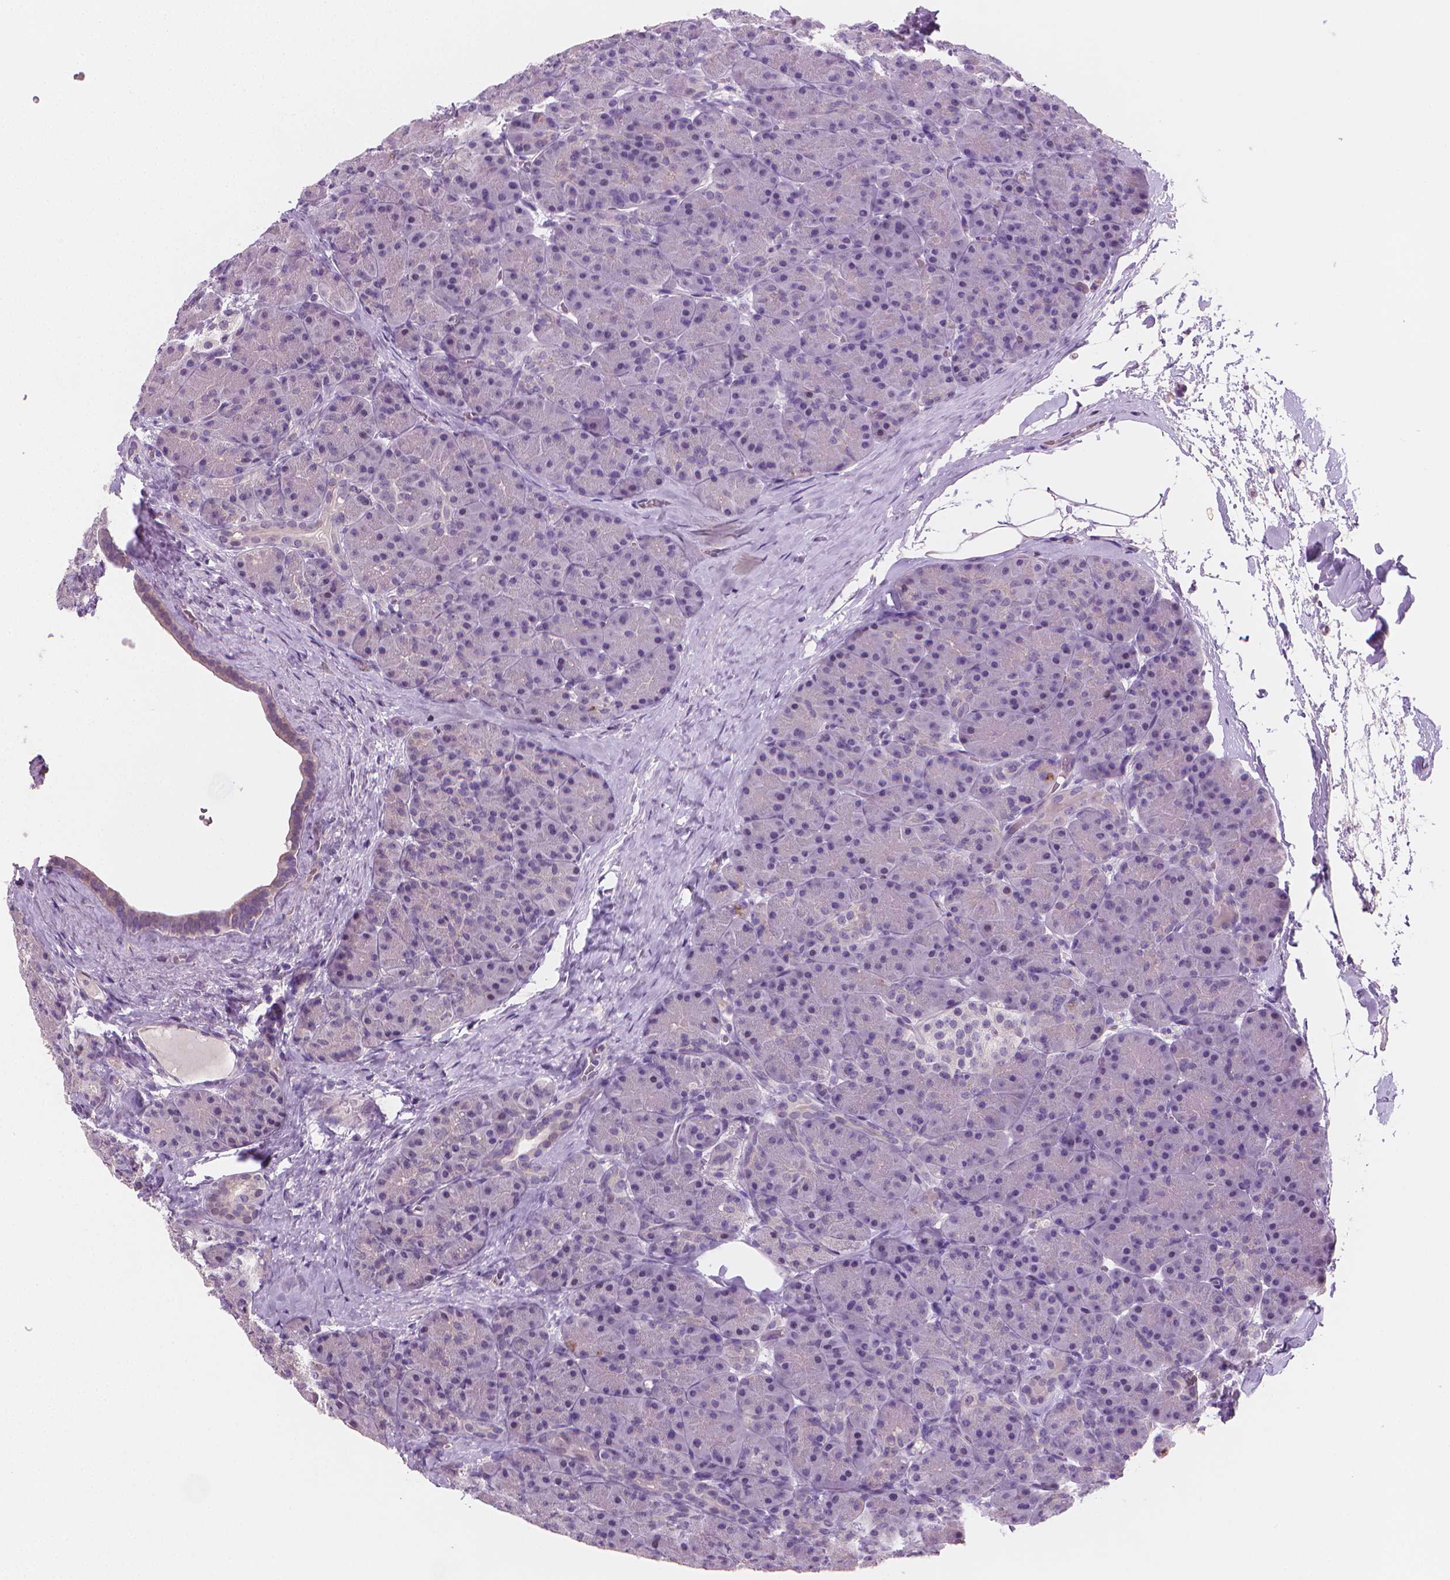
{"staining": {"intensity": "negative", "quantity": "none", "location": "none"}, "tissue": "pancreas", "cell_type": "Exocrine glandular cells", "image_type": "normal", "snomed": [{"axis": "morphology", "description": "Normal tissue, NOS"}, {"axis": "topography", "description": "Pancreas"}], "caption": "Immunohistochemistry (IHC) image of benign pancreas: pancreas stained with DAB shows no significant protein staining in exocrine glandular cells. Nuclei are stained in blue.", "gene": "CLXN", "patient": {"sex": "male", "age": 57}}